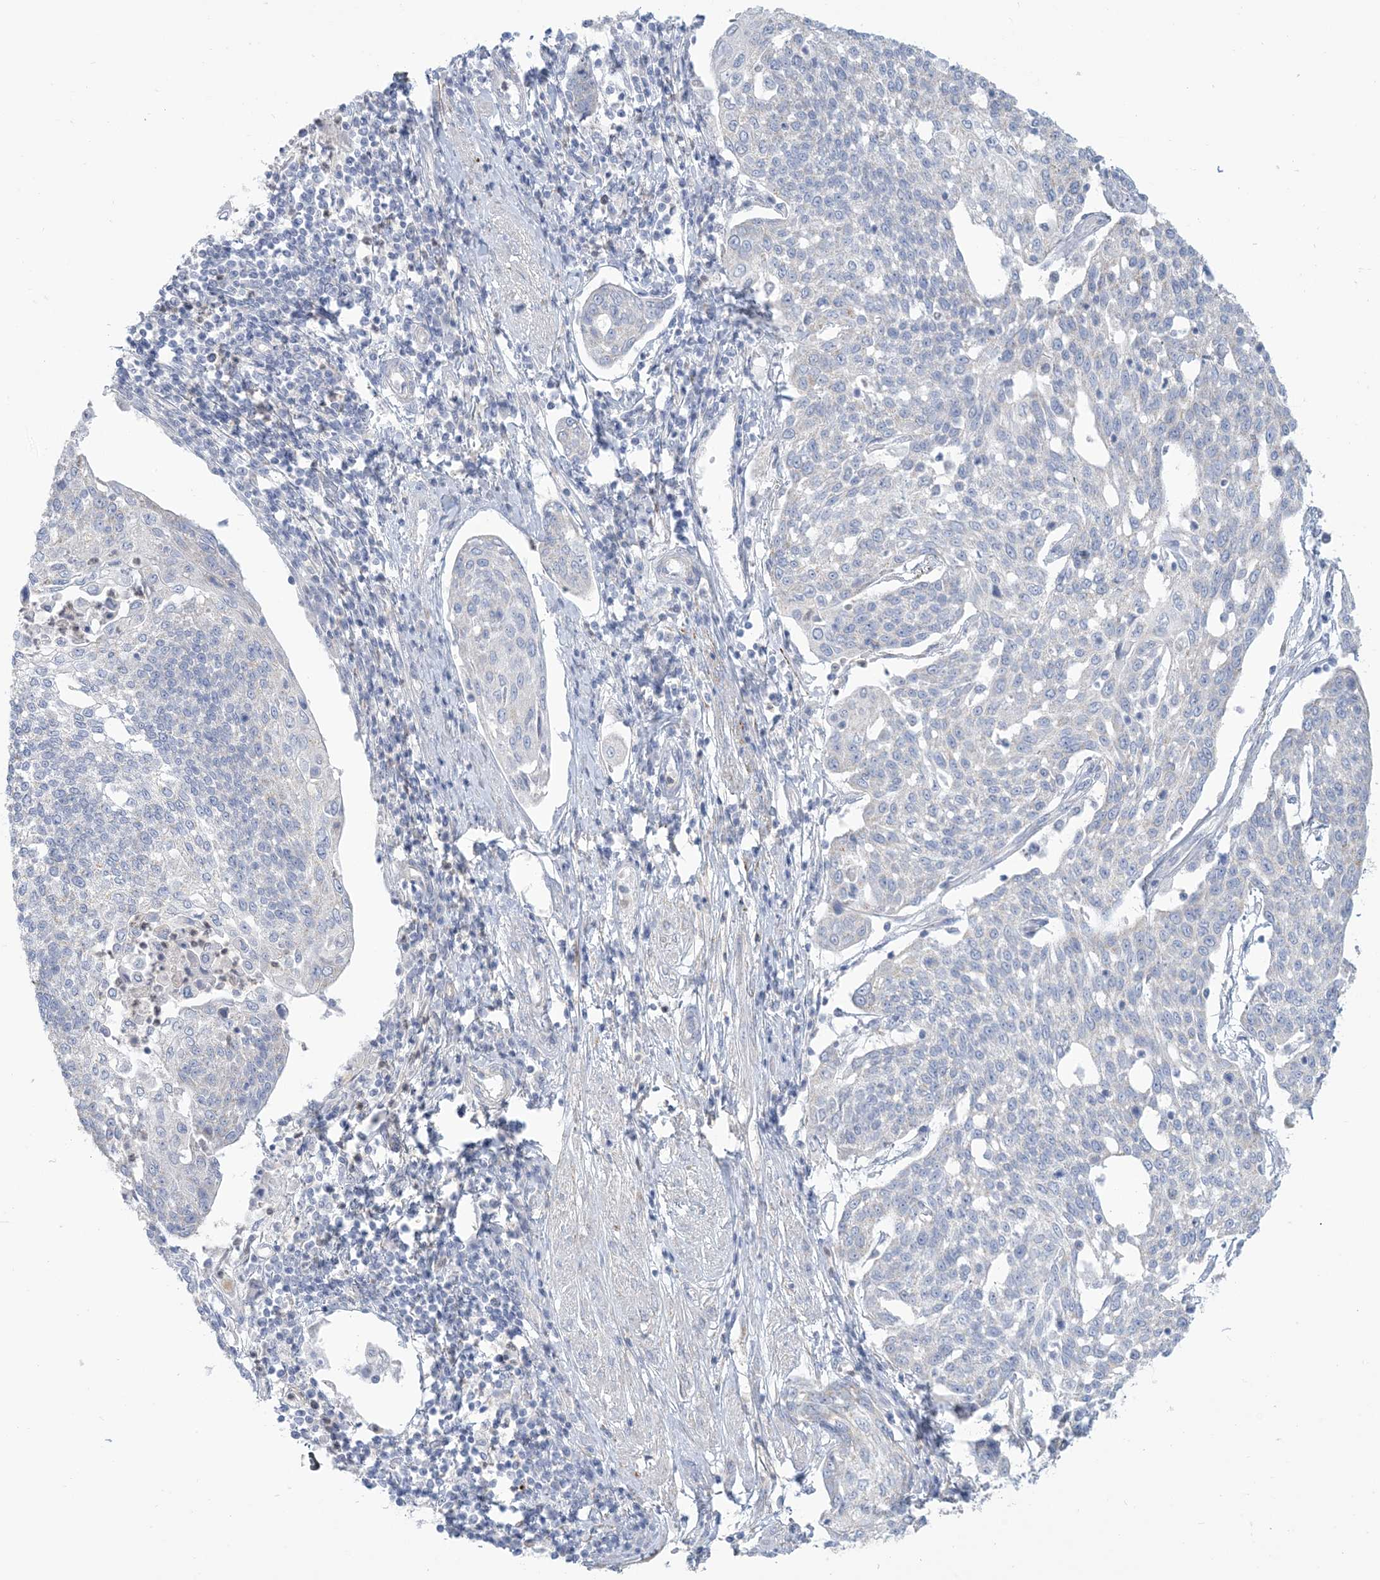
{"staining": {"intensity": "negative", "quantity": "none", "location": "none"}, "tissue": "cervical cancer", "cell_type": "Tumor cells", "image_type": "cancer", "snomed": [{"axis": "morphology", "description": "Squamous cell carcinoma, NOS"}, {"axis": "topography", "description": "Cervix"}], "caption": "Tumor cells are negative for brown protein staining in cervical cancer (squamous cell carcinoma). (DAB (3,3'-diaminobenzidine) immunohistochemistry (IHC) with hematoxylin counter stain).", "gene": "MTHFD2L", "patient": {"sex": "female", "age": 34}}